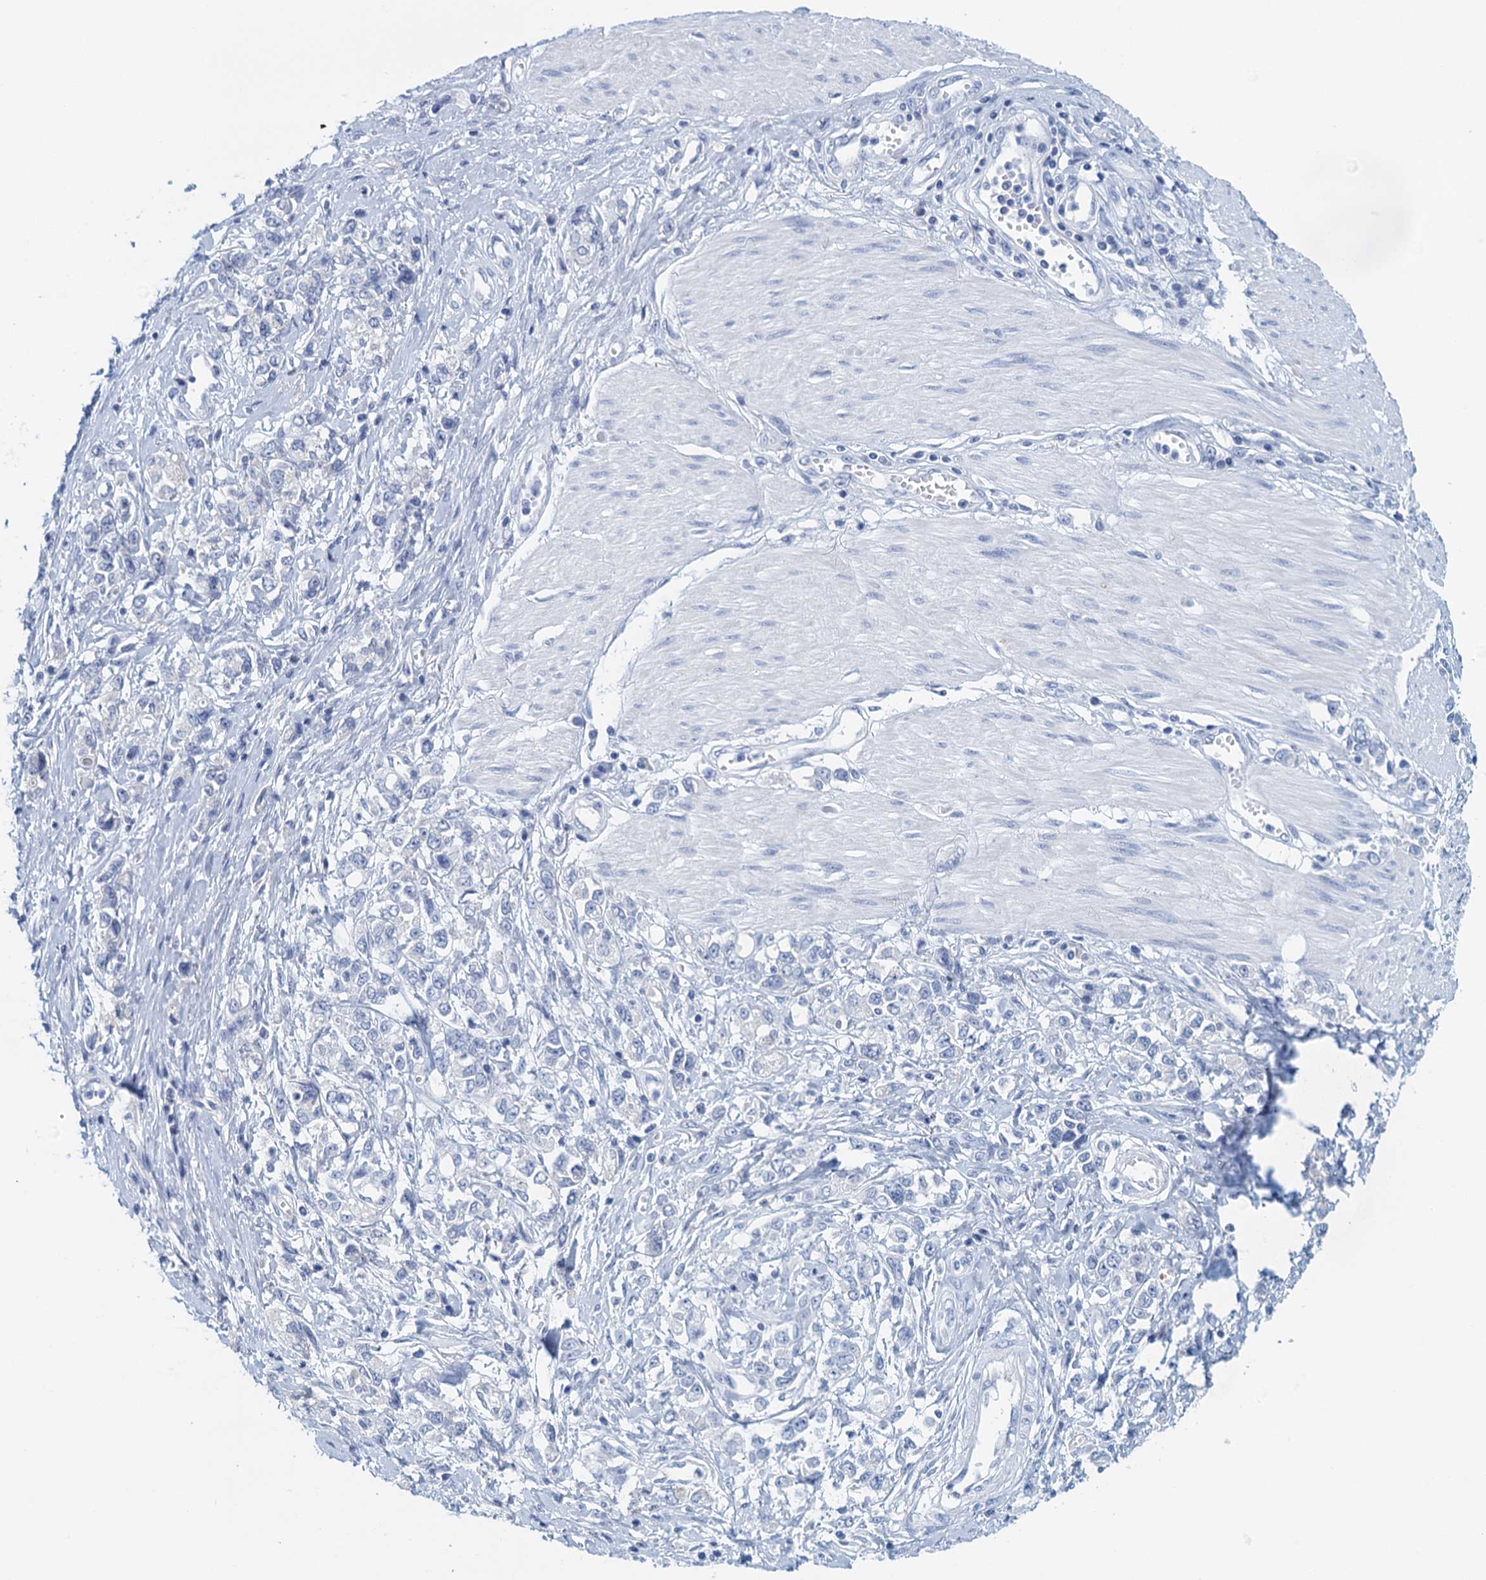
{"staining": {"intensity": "negative", "quantity": "none", "location": "none"}, "tissue": "stomach cancer", "cell_type": "Tumor cells", "image_type": "cancer", "snomed": [{"axis": "morphology", "description": "Adenocarcinoma, NOS"}, {"axis": "topography", "description": "Stomach"}], "caption": "Histopathology image shows no significant protein expression in tumor cells of stomach adenocarcinoma.", "gene": "CYP51A1", "patient": {"sex": "female", "age": 76}}